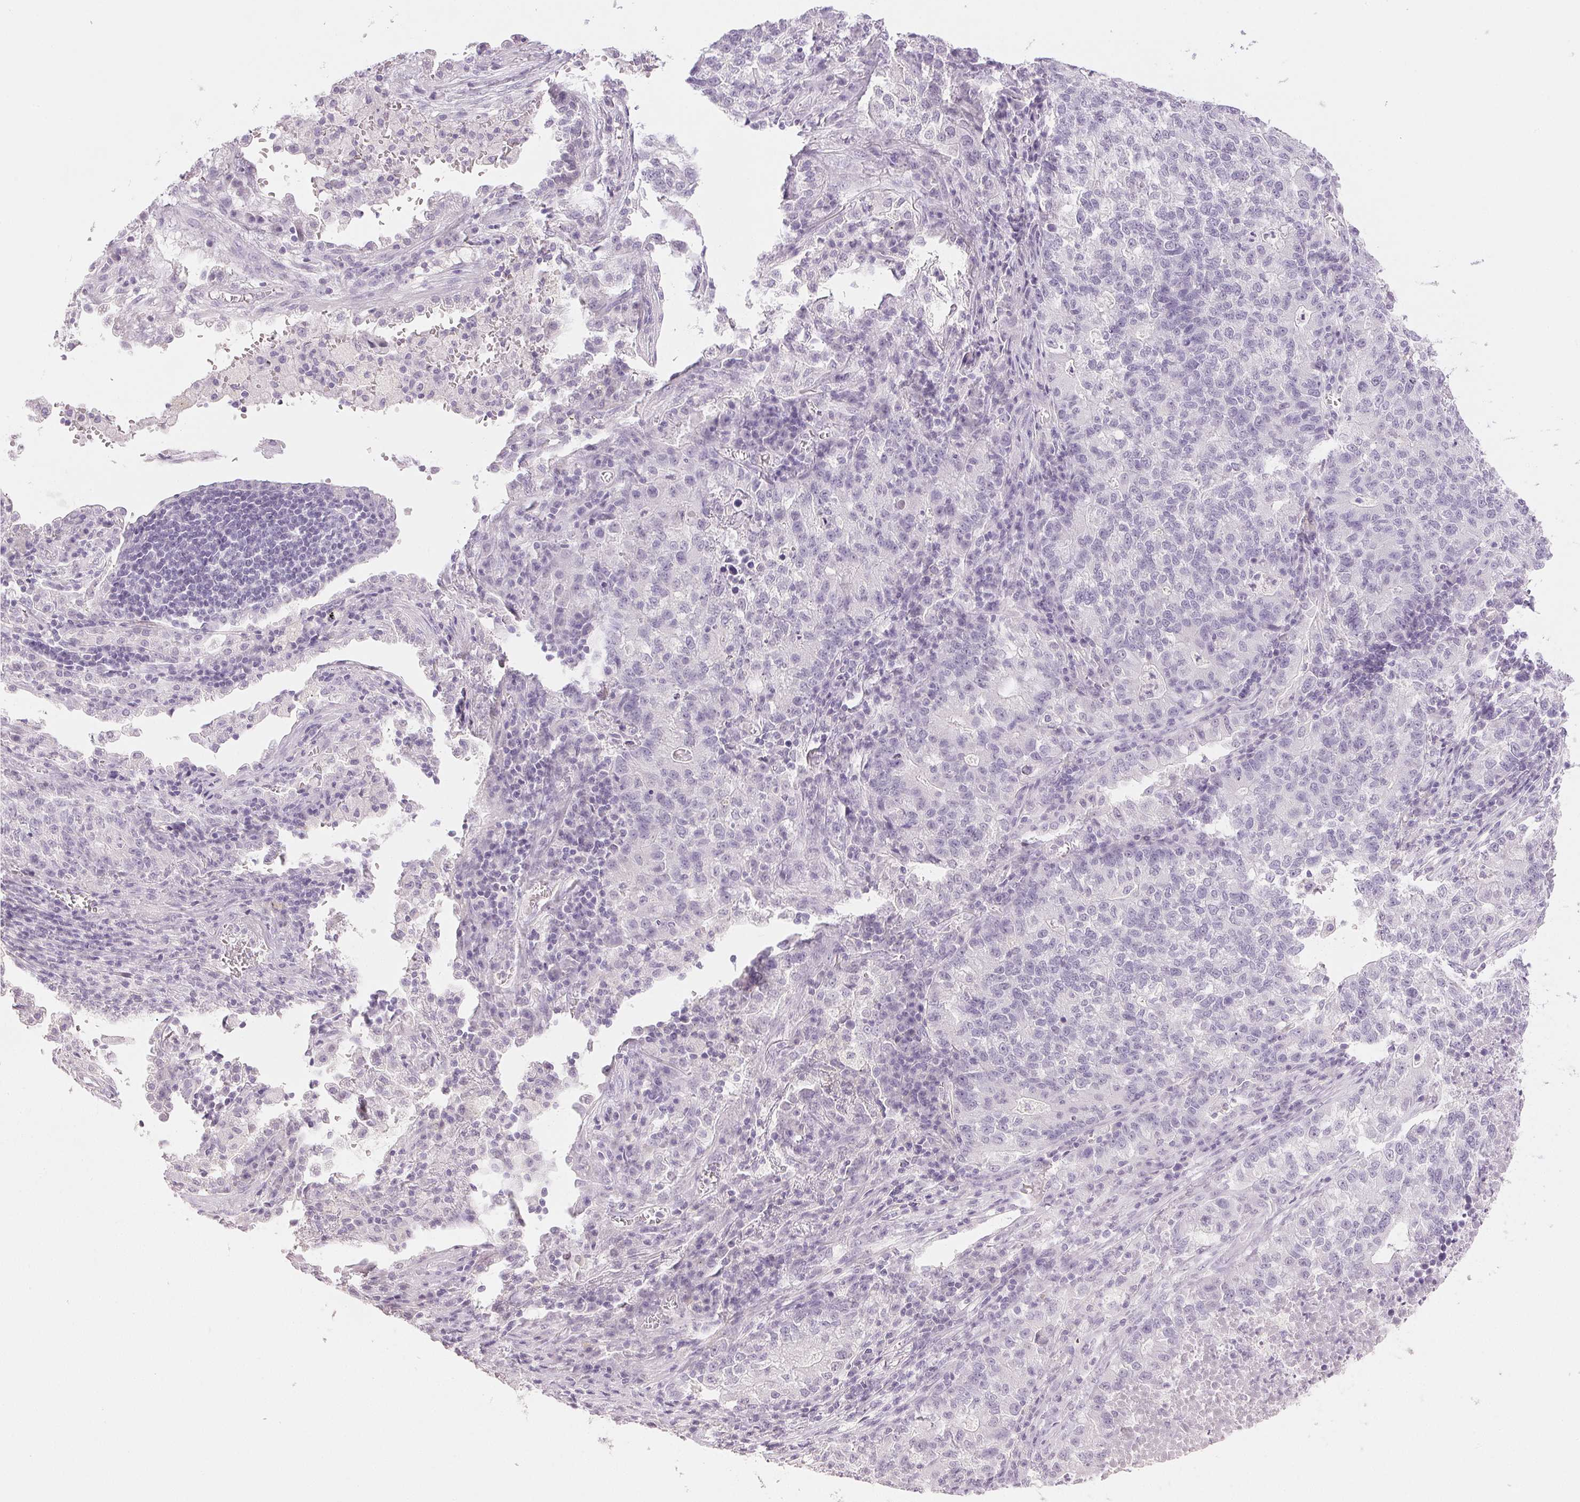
{"staining": {"intensity": "negative", "quantity": "none", "location": "none"}, "tissue": "lung cancer", "cell_type": "Tumor cells", "image_type": "cancer", "snomed": [{"axis": "morphology", "description": "Adenocarcinoma, NOS"}, {"axis": "topography", "description": "Lung"}], "caption": "DAB (3,3'-diaminobenzidine) immunohistochemical staining of lung adenocarcinoma reveals no significant expression in tumor cells.", "gene": "IGFBP1", "patient": {"sex": "male", "age": 57}}